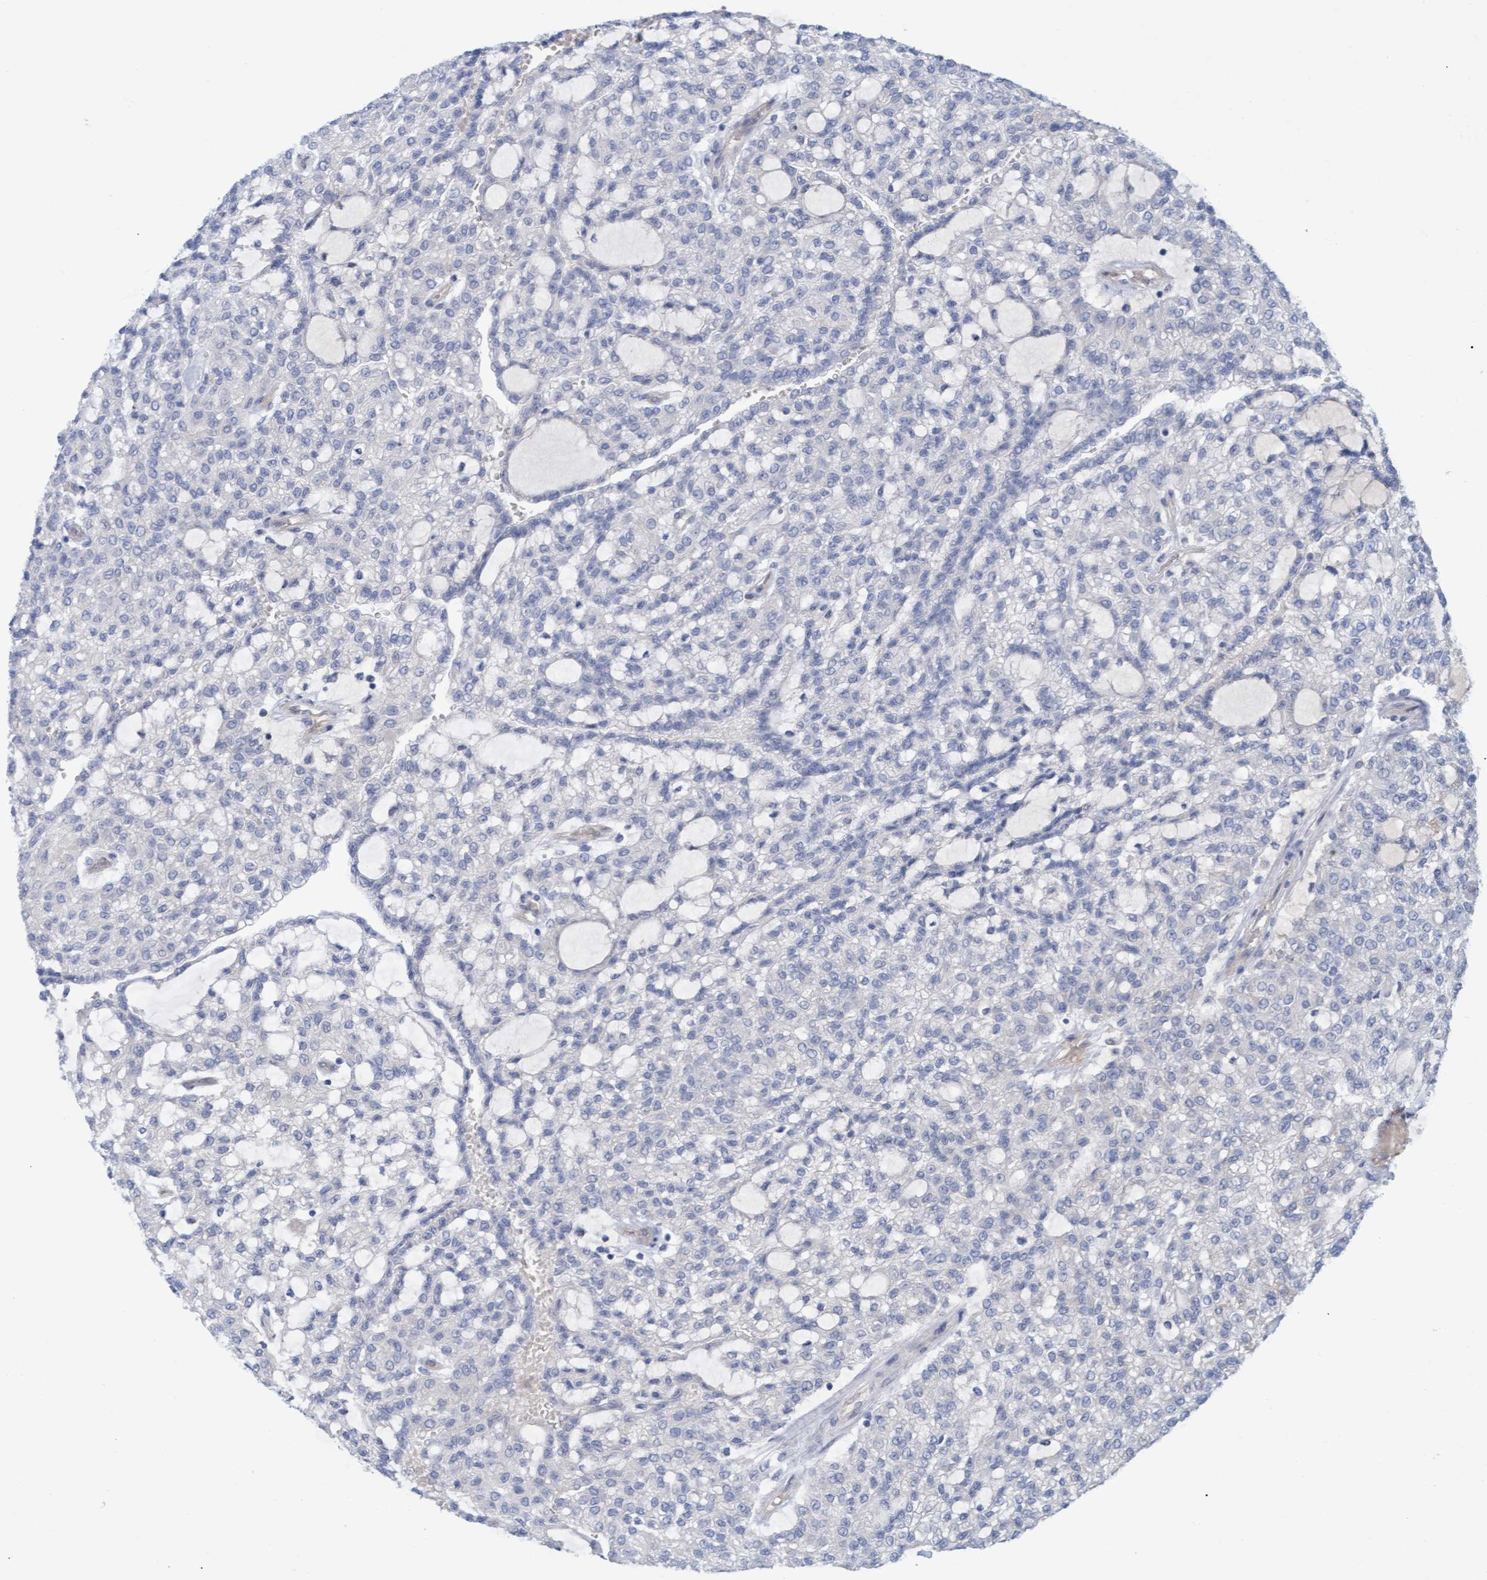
{"staining": {"intensity": "negative", "quantity": "none", "location": "none"}, "tissue": "renal cancer", "cell_type": "Tumor cells", "image_type": "cancer", "snomed": [{"axis": "morphology", "description": "Adenocarcinoma, NOS"}, {"axis": "topography", "description": "Kidney"}], "caption": "Photomicrograph shows no protein expression in tumor cells of renal cancer (adenocarcinoma) tissue.", "gene": "STXBP1", "patient": {"sex": "male", "age": 63}}